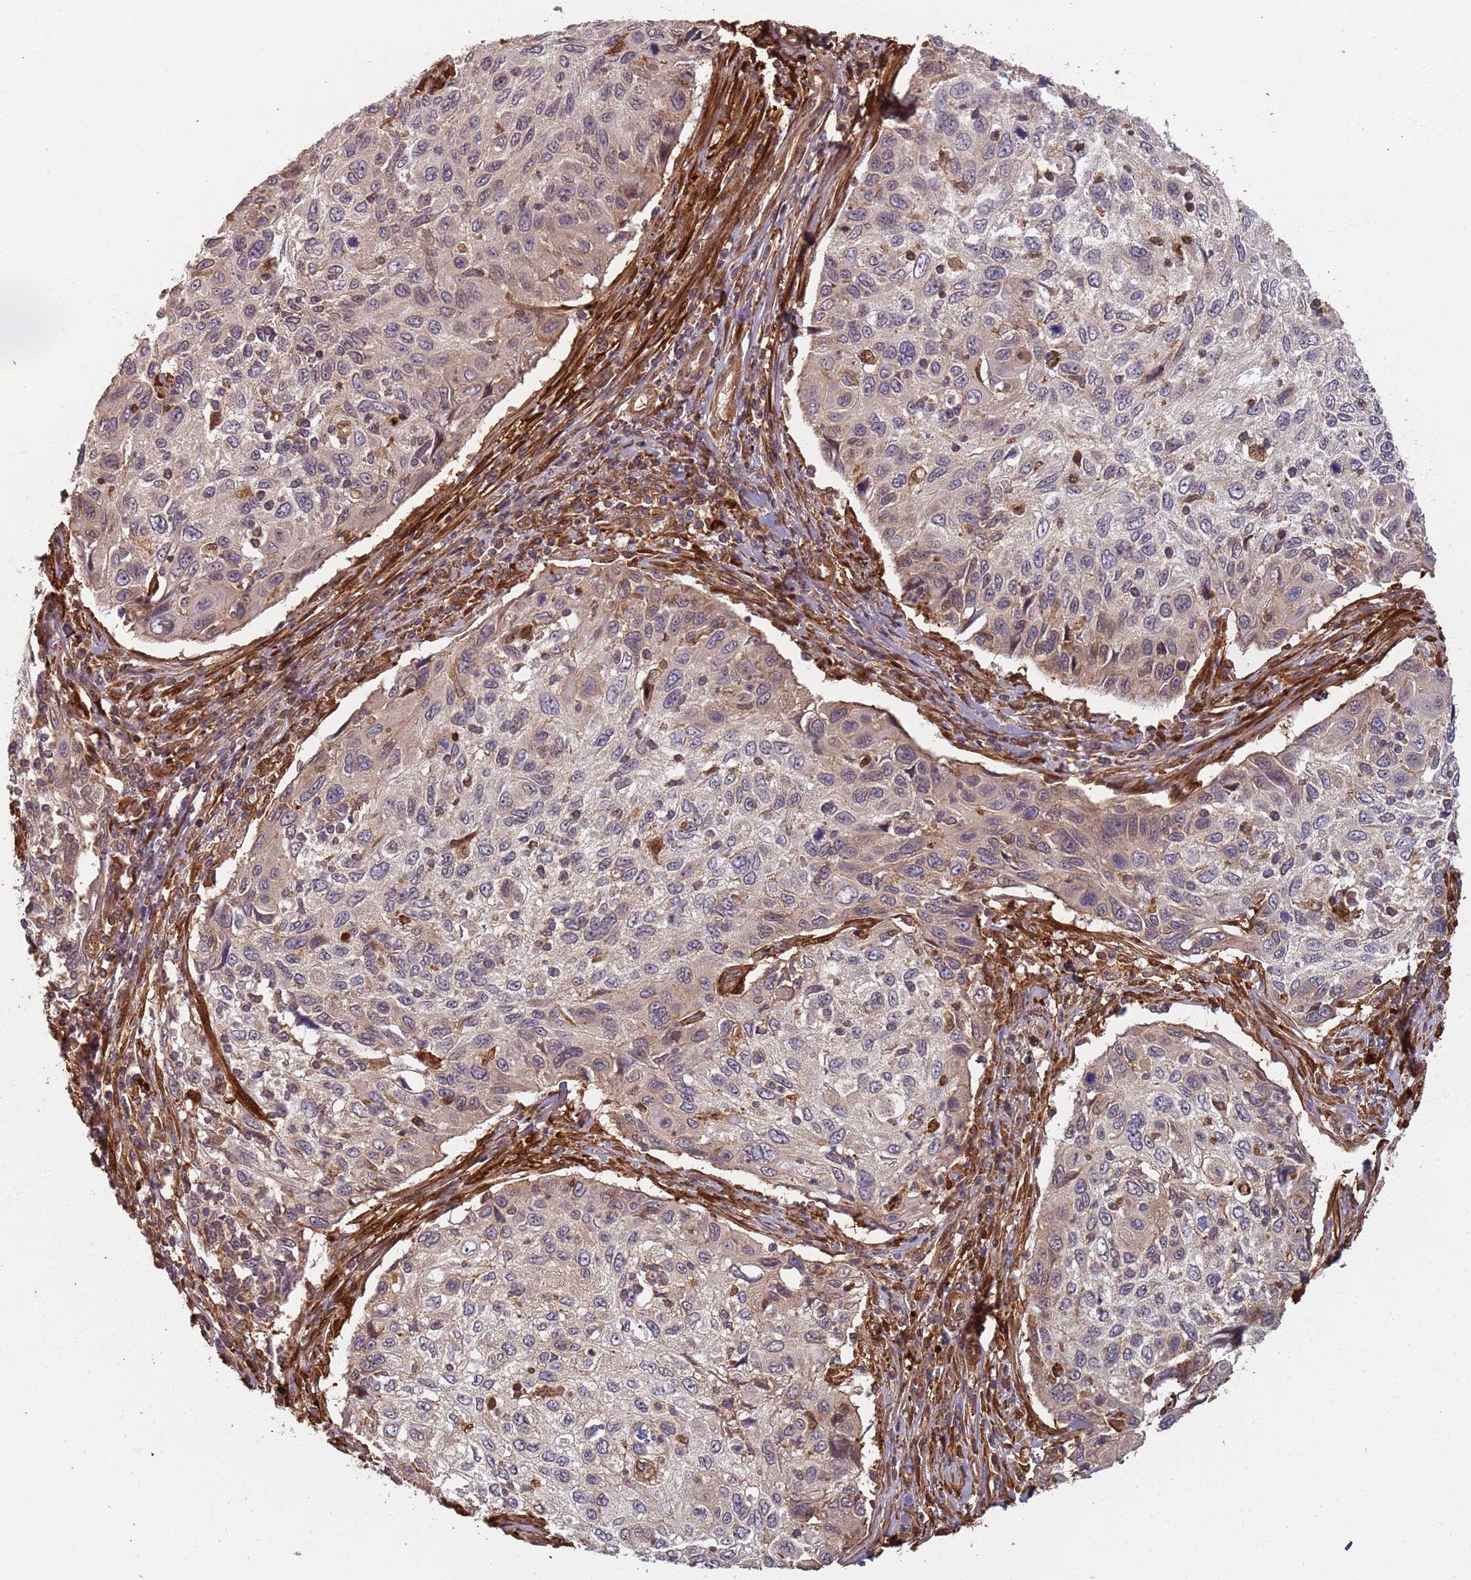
{"staining": {"intensity": "moderate", "quantity": "<25%", "location": "nuclear"}, "tissue": "cervical cancer", "cell_type": "Tumor cells", "image_type": "cancer", "snomed": [{"axis": "morphology", "description": "Squamous cell carcinoma, NOS"}, {"axis": "topography", "description": "Cervix"}], "caption": "Immunohistochemistry of cervical cancer reveals low levels of moderate nuclear positivity in about <25% of tumor cells. The staining was performed using DAB (3,3'-diaminobenzidine) to visualize the protein expression in brown, while the nuclei were stained in blue with hematoxylin (Magnification: 20x).", "gene": "SDCCAG8", "patient": {"sex": "female", "age": 70}}